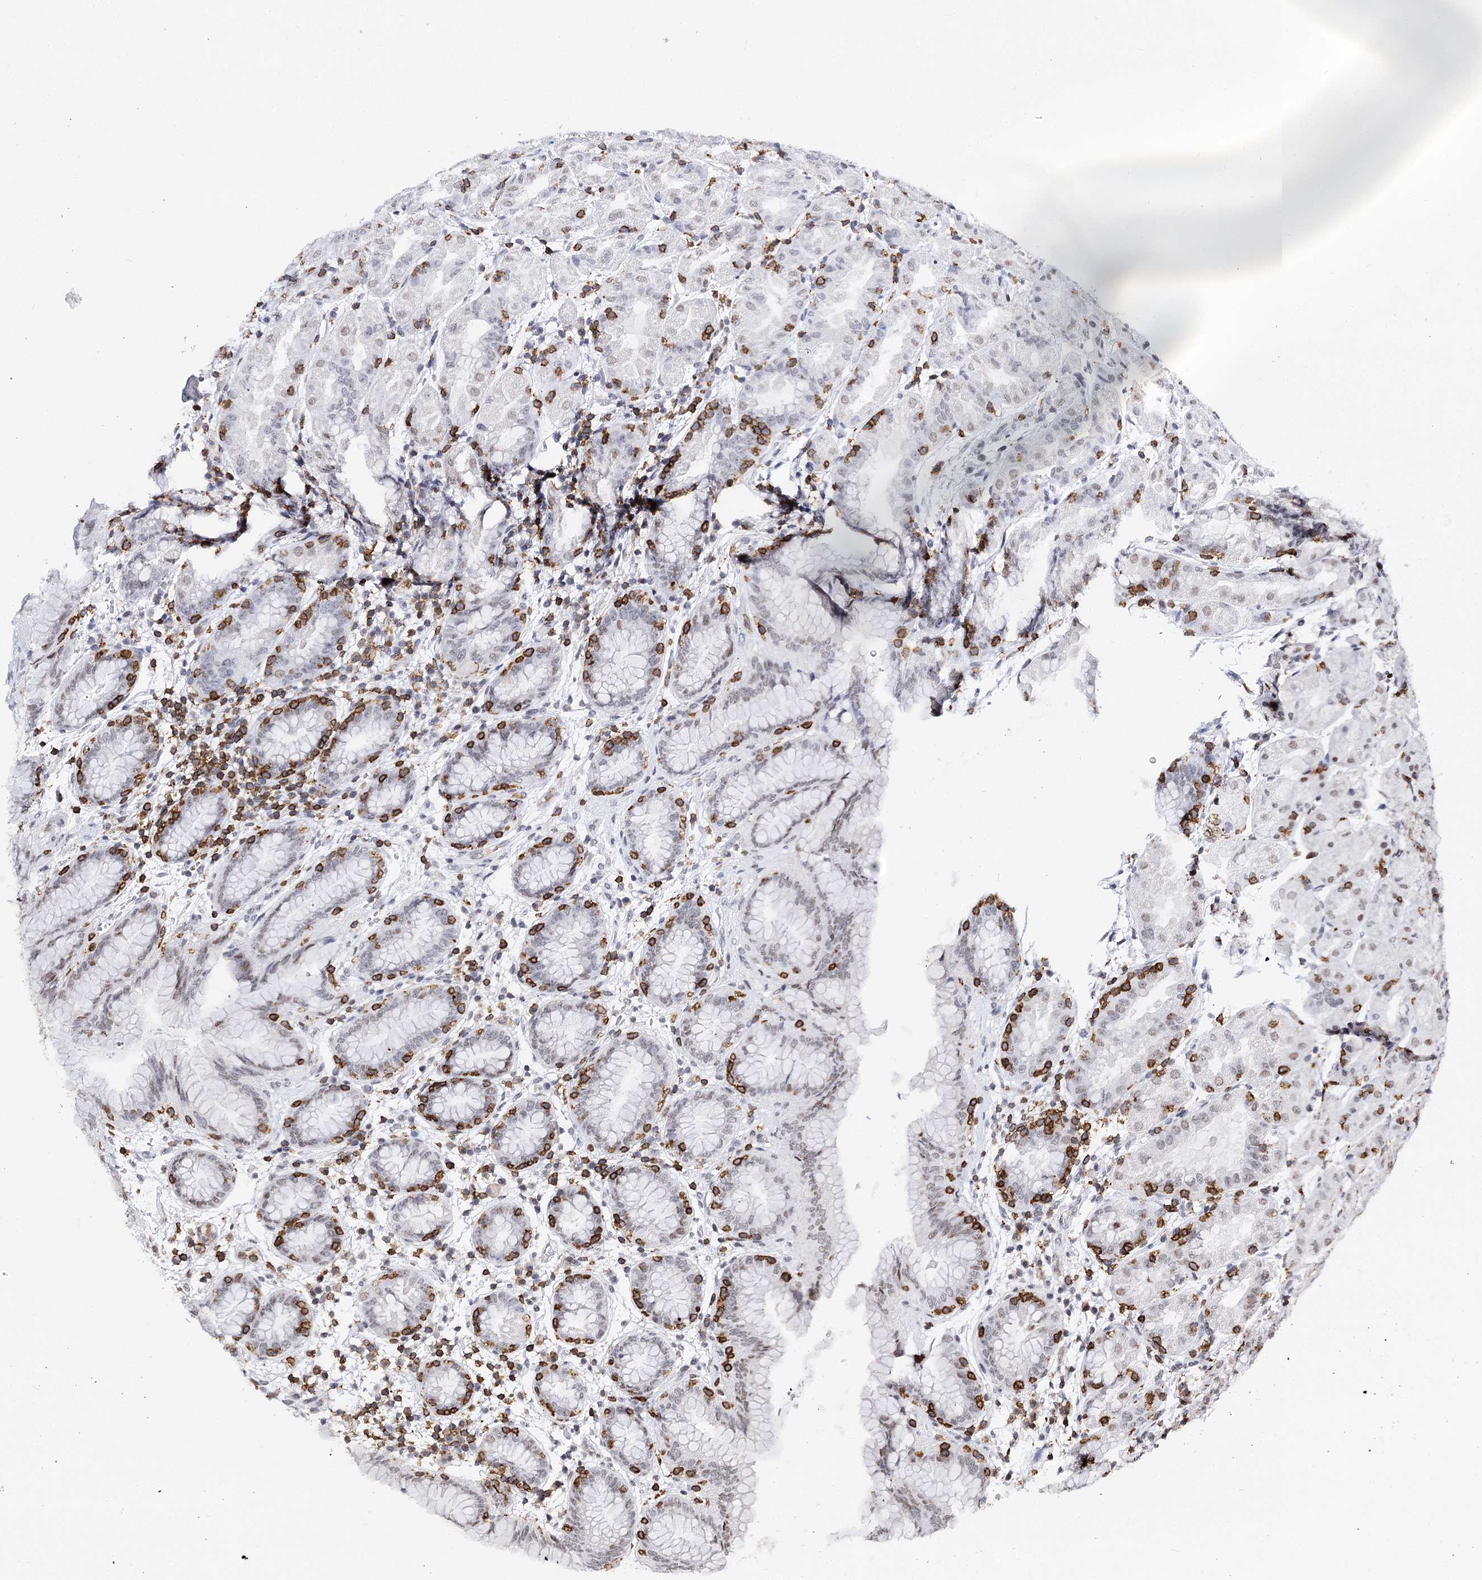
{"staining": {"intensity": "moderate", "quantity": "25%-75%", "location": "nuclear"}, "tissue": "stomach", "cell_type": "Glandular cells", "image_type": "normal", "snomed": [{"axis": "morphology", "description": "Normal tissue, NOS"}, {"axis": "topography", "description": "Stomach"}], "caption": "Moderate nuclear protein staining is identified in approximately 25%-75% of glandular cells in stomach. Immunohistochemistry stains the protein in brown and the nuclei are stained blue.", "gene": "BARD1", "patient": {"sex": "female", "age": 79}}